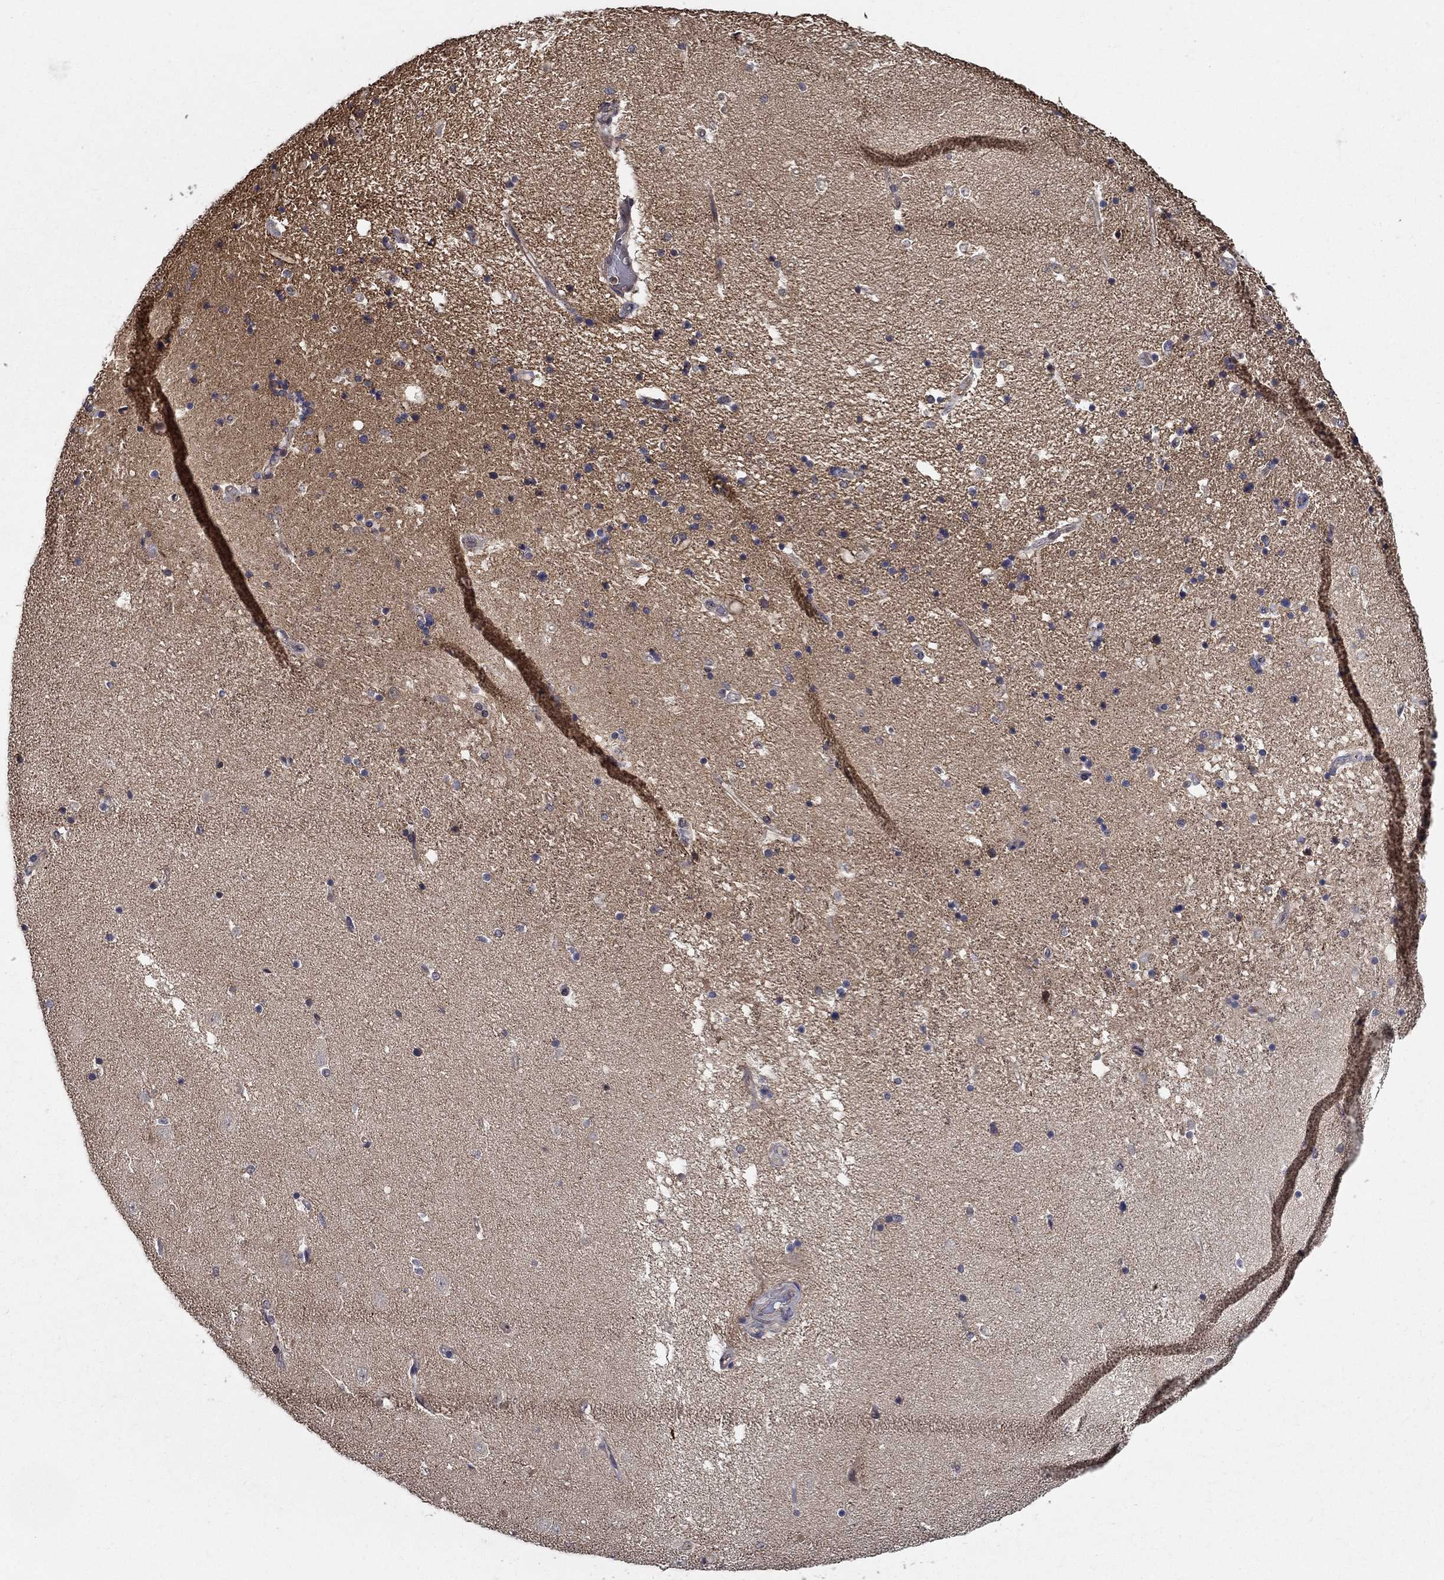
{"staining": {"intensity": "negative", "quantity": "none", "location": "none"}, "tissue": "hippocampus", "cell_type": "Glial cells", "image_type": "normal", "snomed": [{"axis": "morphology", "description": "Normal tissue, NOS"}, {"axis": "topography", "description": "Hippocampus"}], "caption": "A high-resolution micrograph shows IHC staining of benign hippocampus, which shows no significant staining in glial cells.", "gene": "ZNF594", "patient": {"sex": "male", "age": 49}}